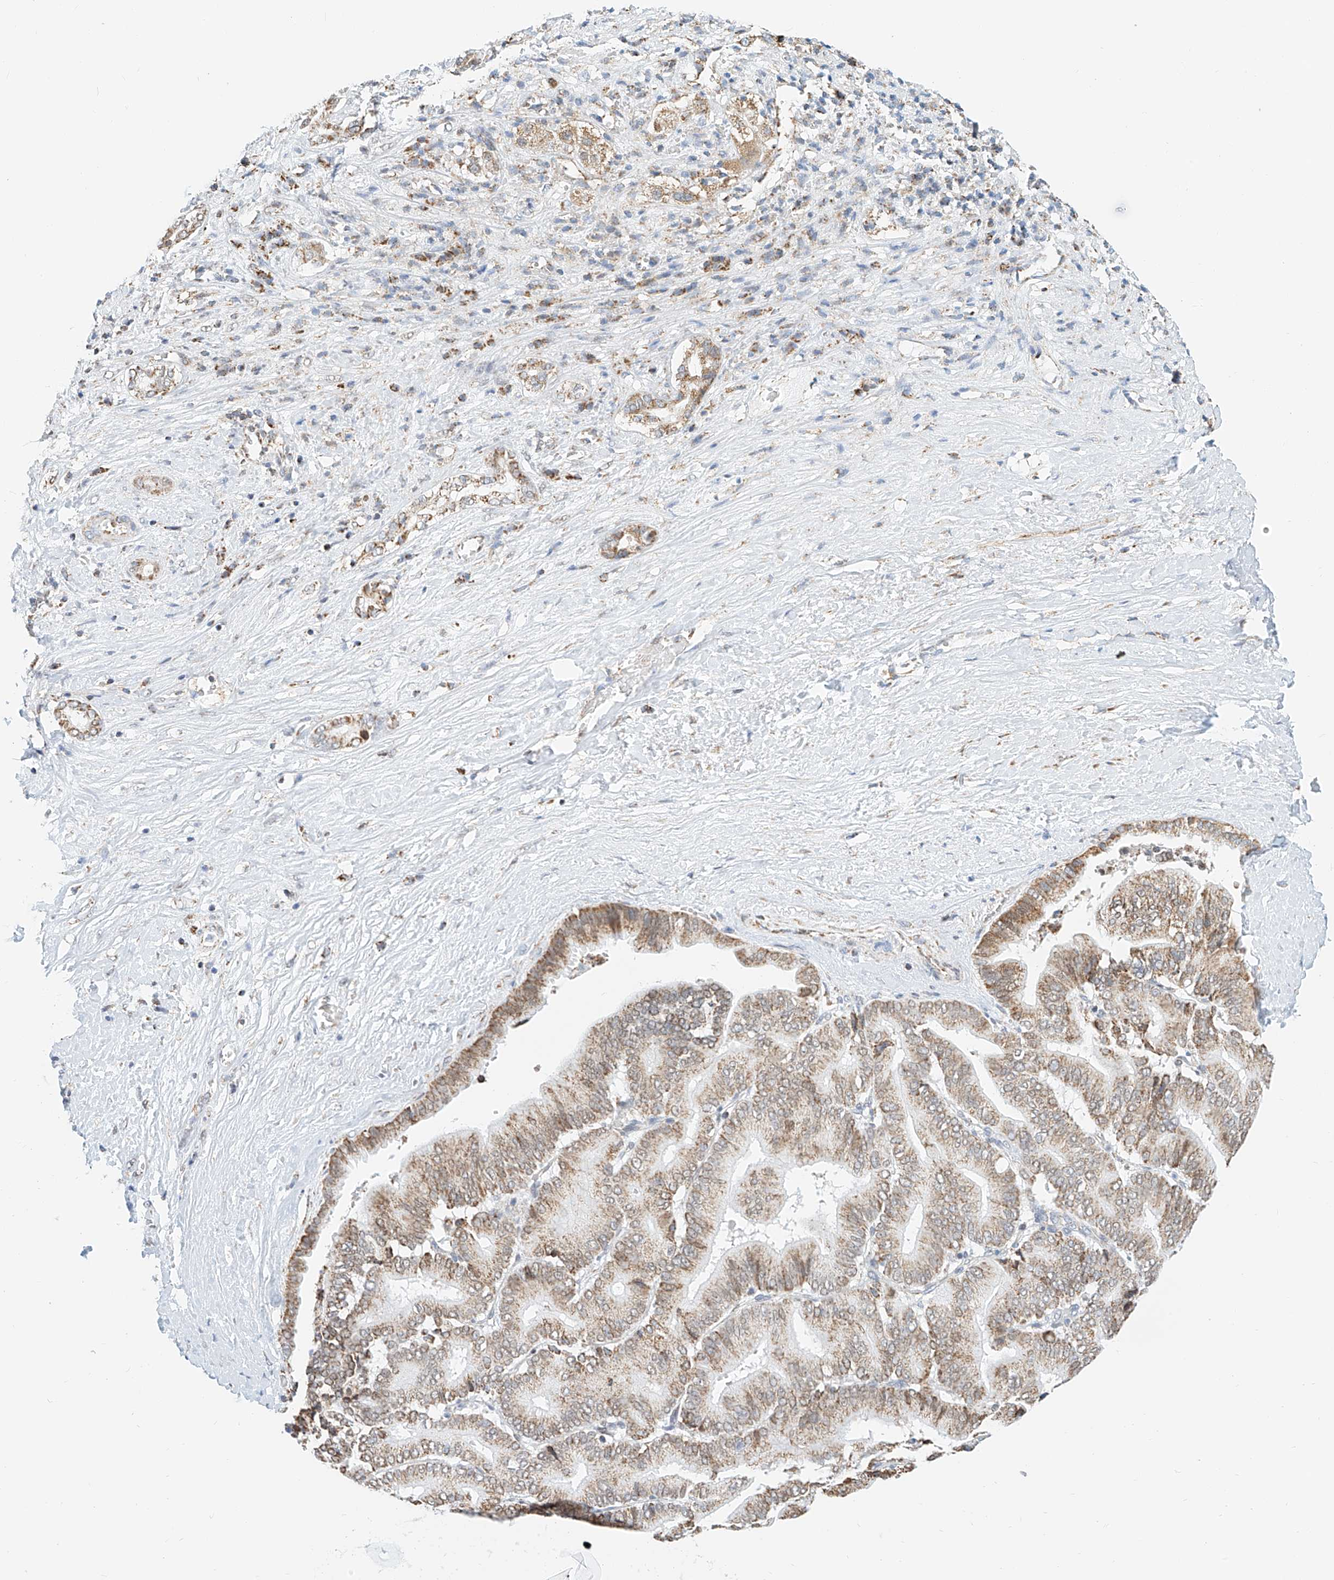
{"staining": {"intensity": "weak", "quantity": ">75%", "location": "cytoplasmic/membranous"}, "tissue": "liver cancer", "cell_type": "Tumor cells", "image_type": "cancer", "snomed": [{"axis": "morphology", "description": "Cholangiocarcinoma"}, {"axis": "topography", "description": "Liver"}], "caption": "Human liver cancer (cholangiocarcinoma) stained for a protein (brown) demonstrates weak cytoplasmic/membranous positive positivity in about >75% of tumor cells.", "gene": "NALCN", "patient": {"sex": "female", "age": 75}}